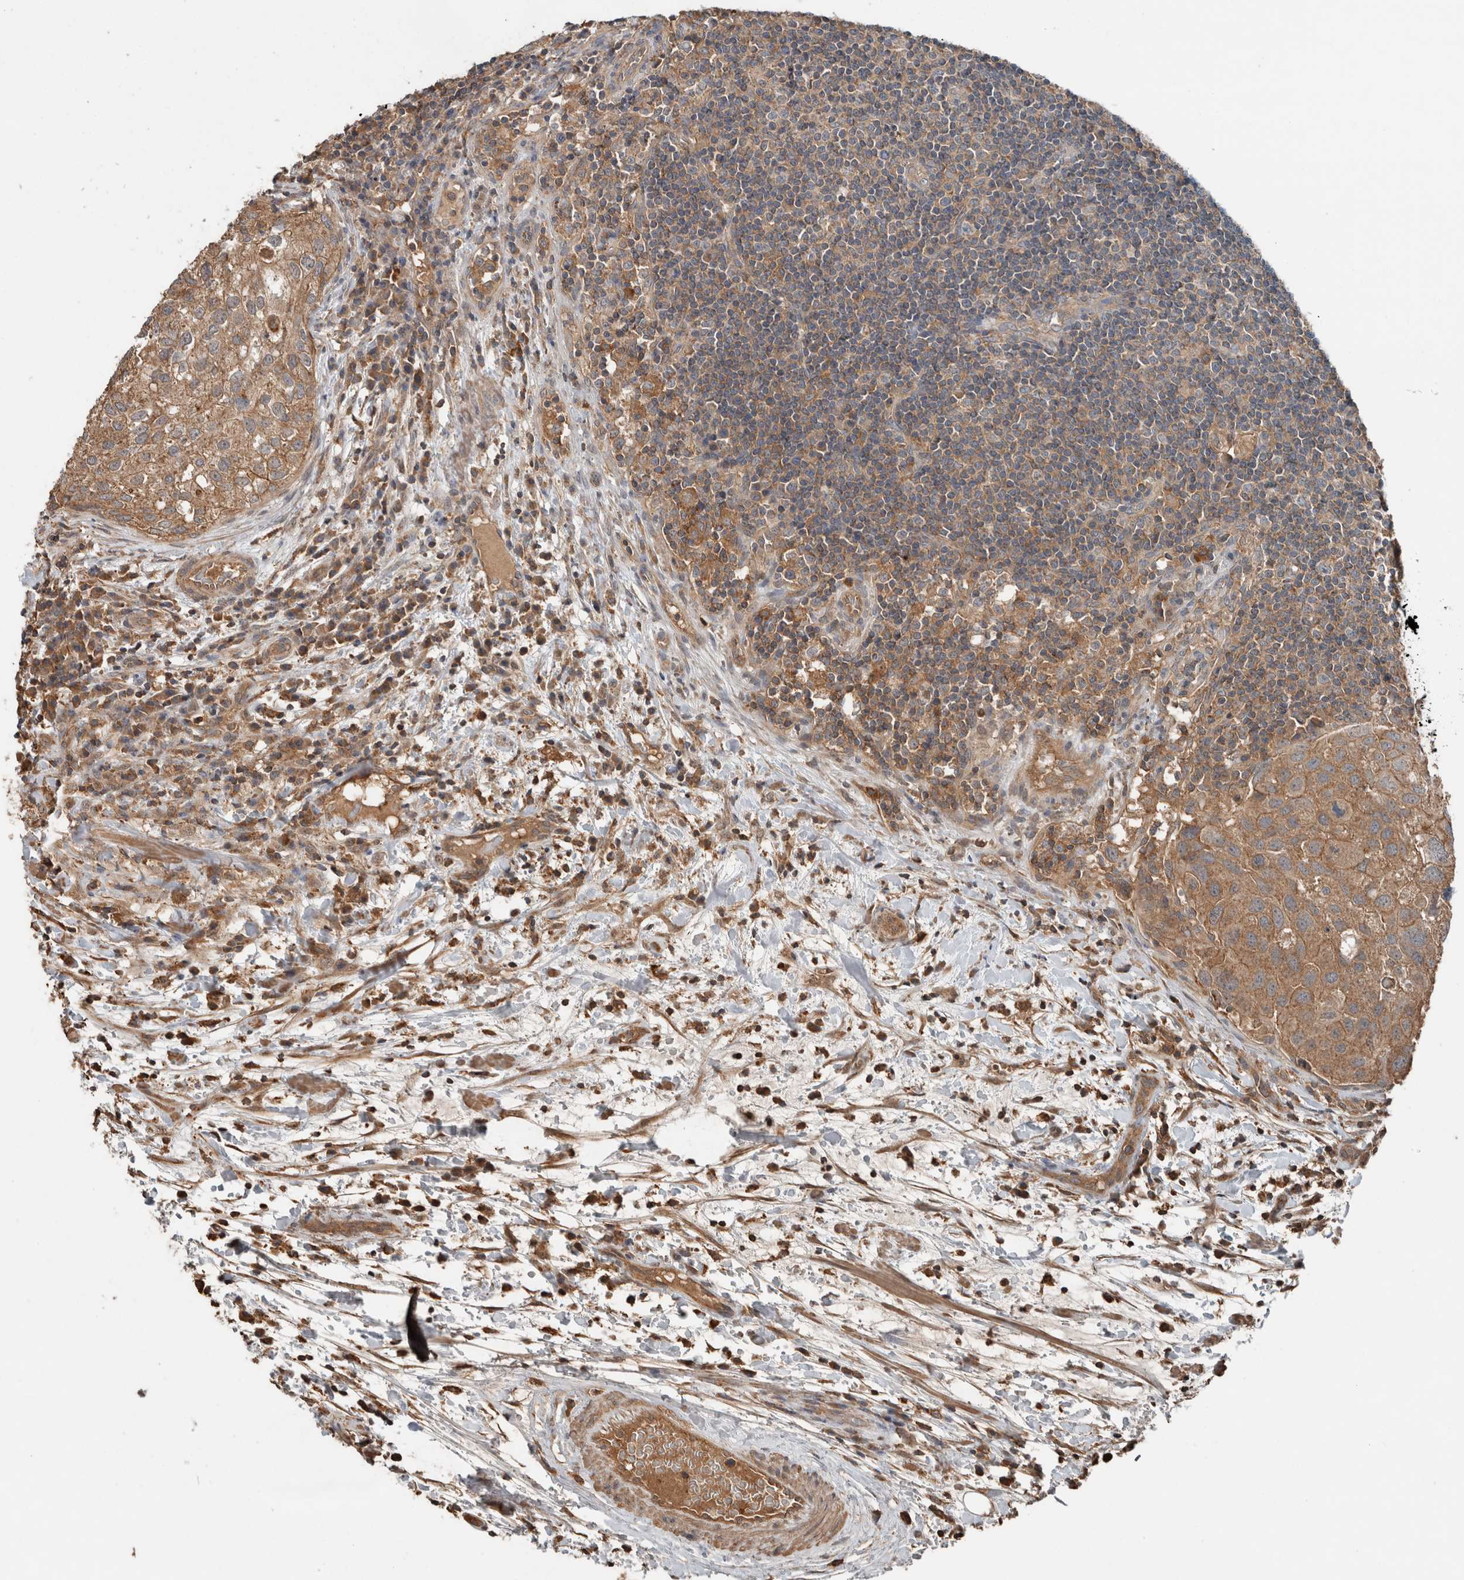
{"staining": {"intensity": "moderate", "quantity": ">75%", "location": "cytoplasmic/membranous"}, "tissue": "urothelial cancer", "cell_type": "Tumor cells", "image_type": "cancer", "snomed": [{"axis": "morphology", "description": "Urothelial carcinoma, High grade"}, {"axis": "topography", "description": "Lymph node"}, {"axis": "topography", "description": "Urinary bladder"}], "caption": "Immunohistochemical staining of human urothelial cancer shows moderate cytoplasmic/membranous protein expression in approximately >75% of tumor cells. The protein is stained brown, and the nuclei are stained in blue (DAB (3,3'-diaminobenzidine) IHC with brightfield microscopy, high magnification).", "gene": "KLK14", "patient": {"sex": "male", "age": 51}}